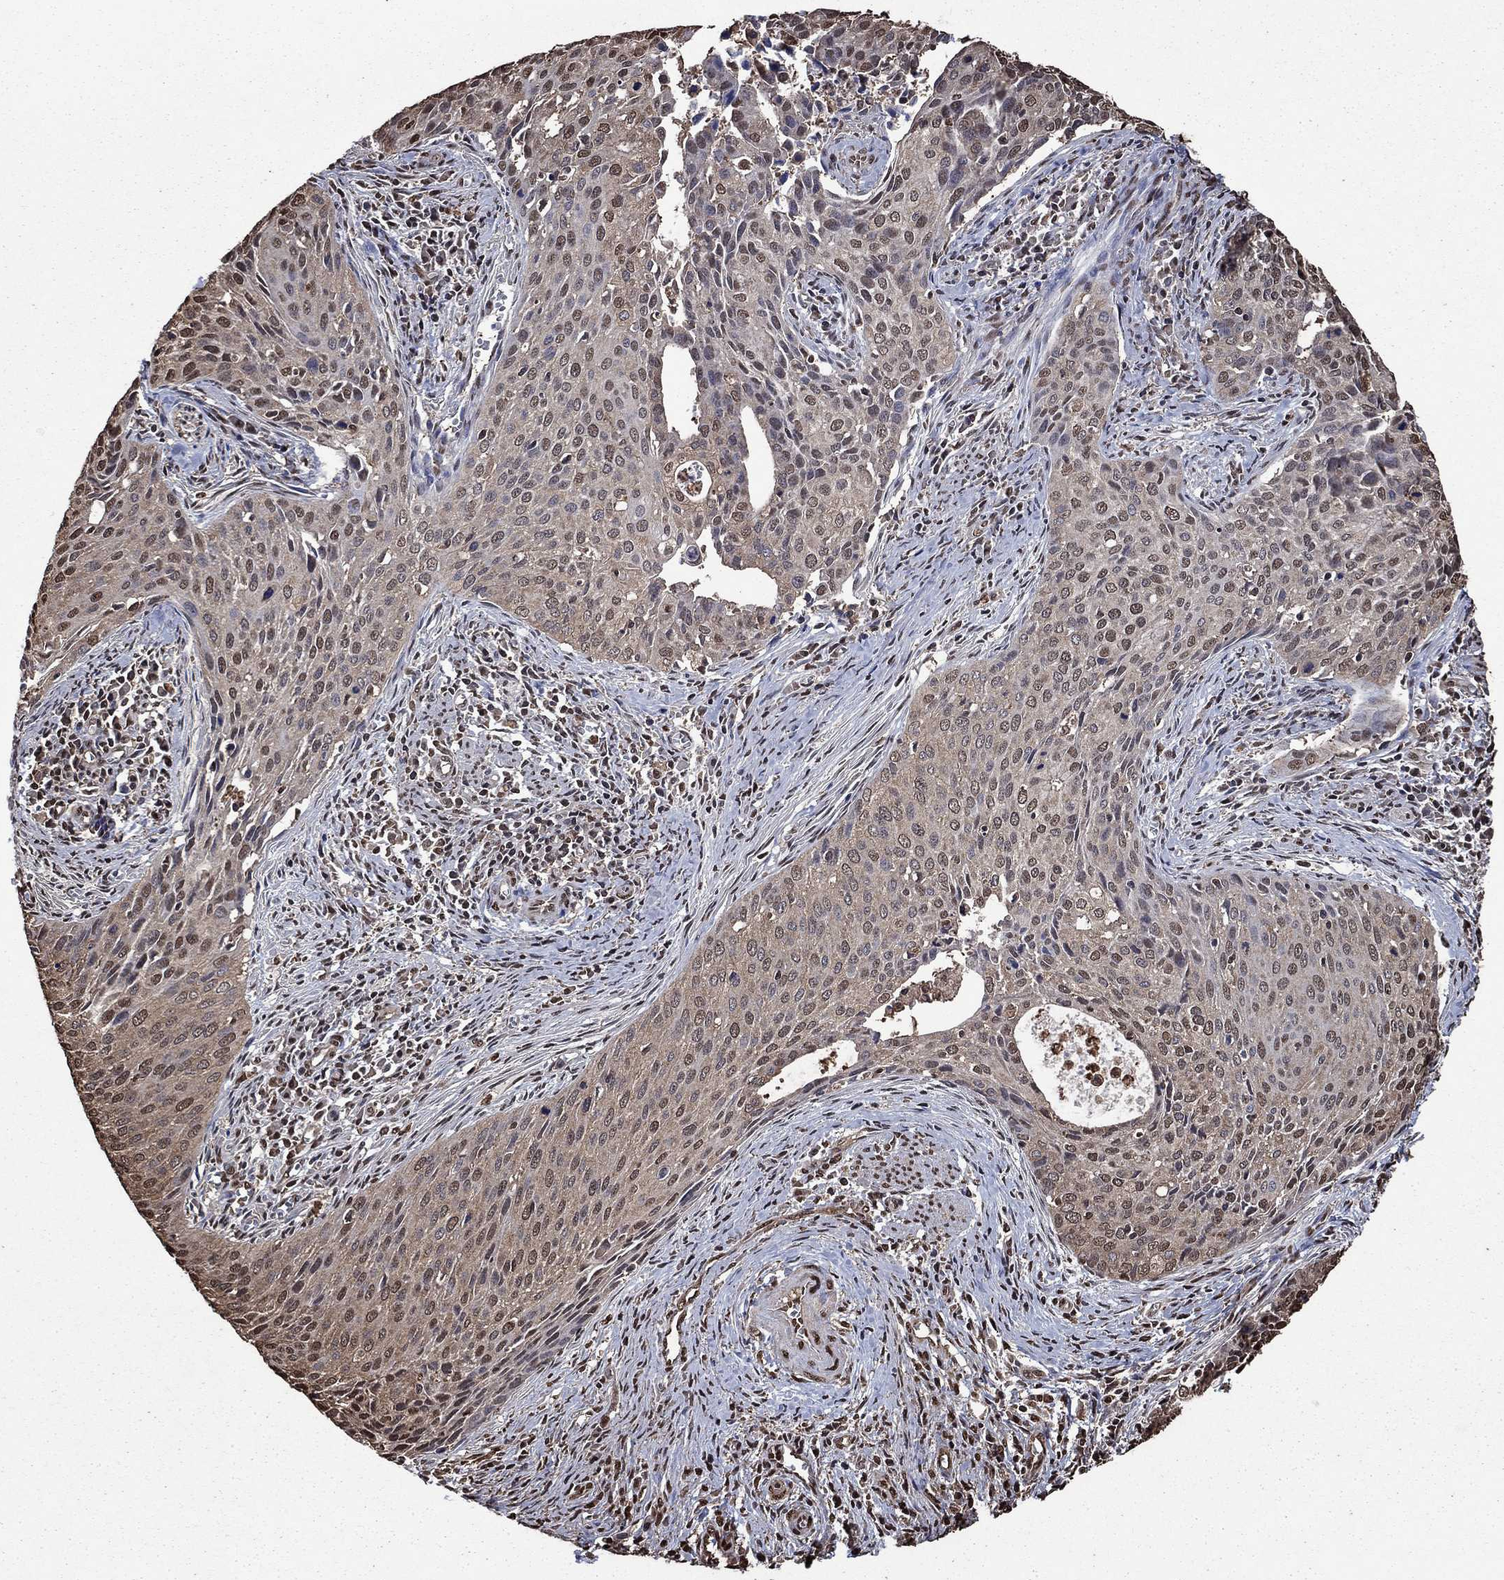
{"staining": {"intensity": "moderate", "quantity": "<25%", "location": "nuclear"}, "tissue": "cervical cancer", "cell_type": "Tumor cells", "image_type": "cancer", "snomed": [{"axis": "morphology", "description": "Squamous cell carcinoma, NOS"}, {"axis": "topography", "description": "Cervix"}], "caption": "IHC micrograph of human cervical cancer (squamous cell carcinoma) stained for a protein (brown), which demonstrates low levels of moderate nuclear staining in approximately <25% of tumor cells.", "gene": "GAPDH", "patient": {"sex": "female", "age": 29}}